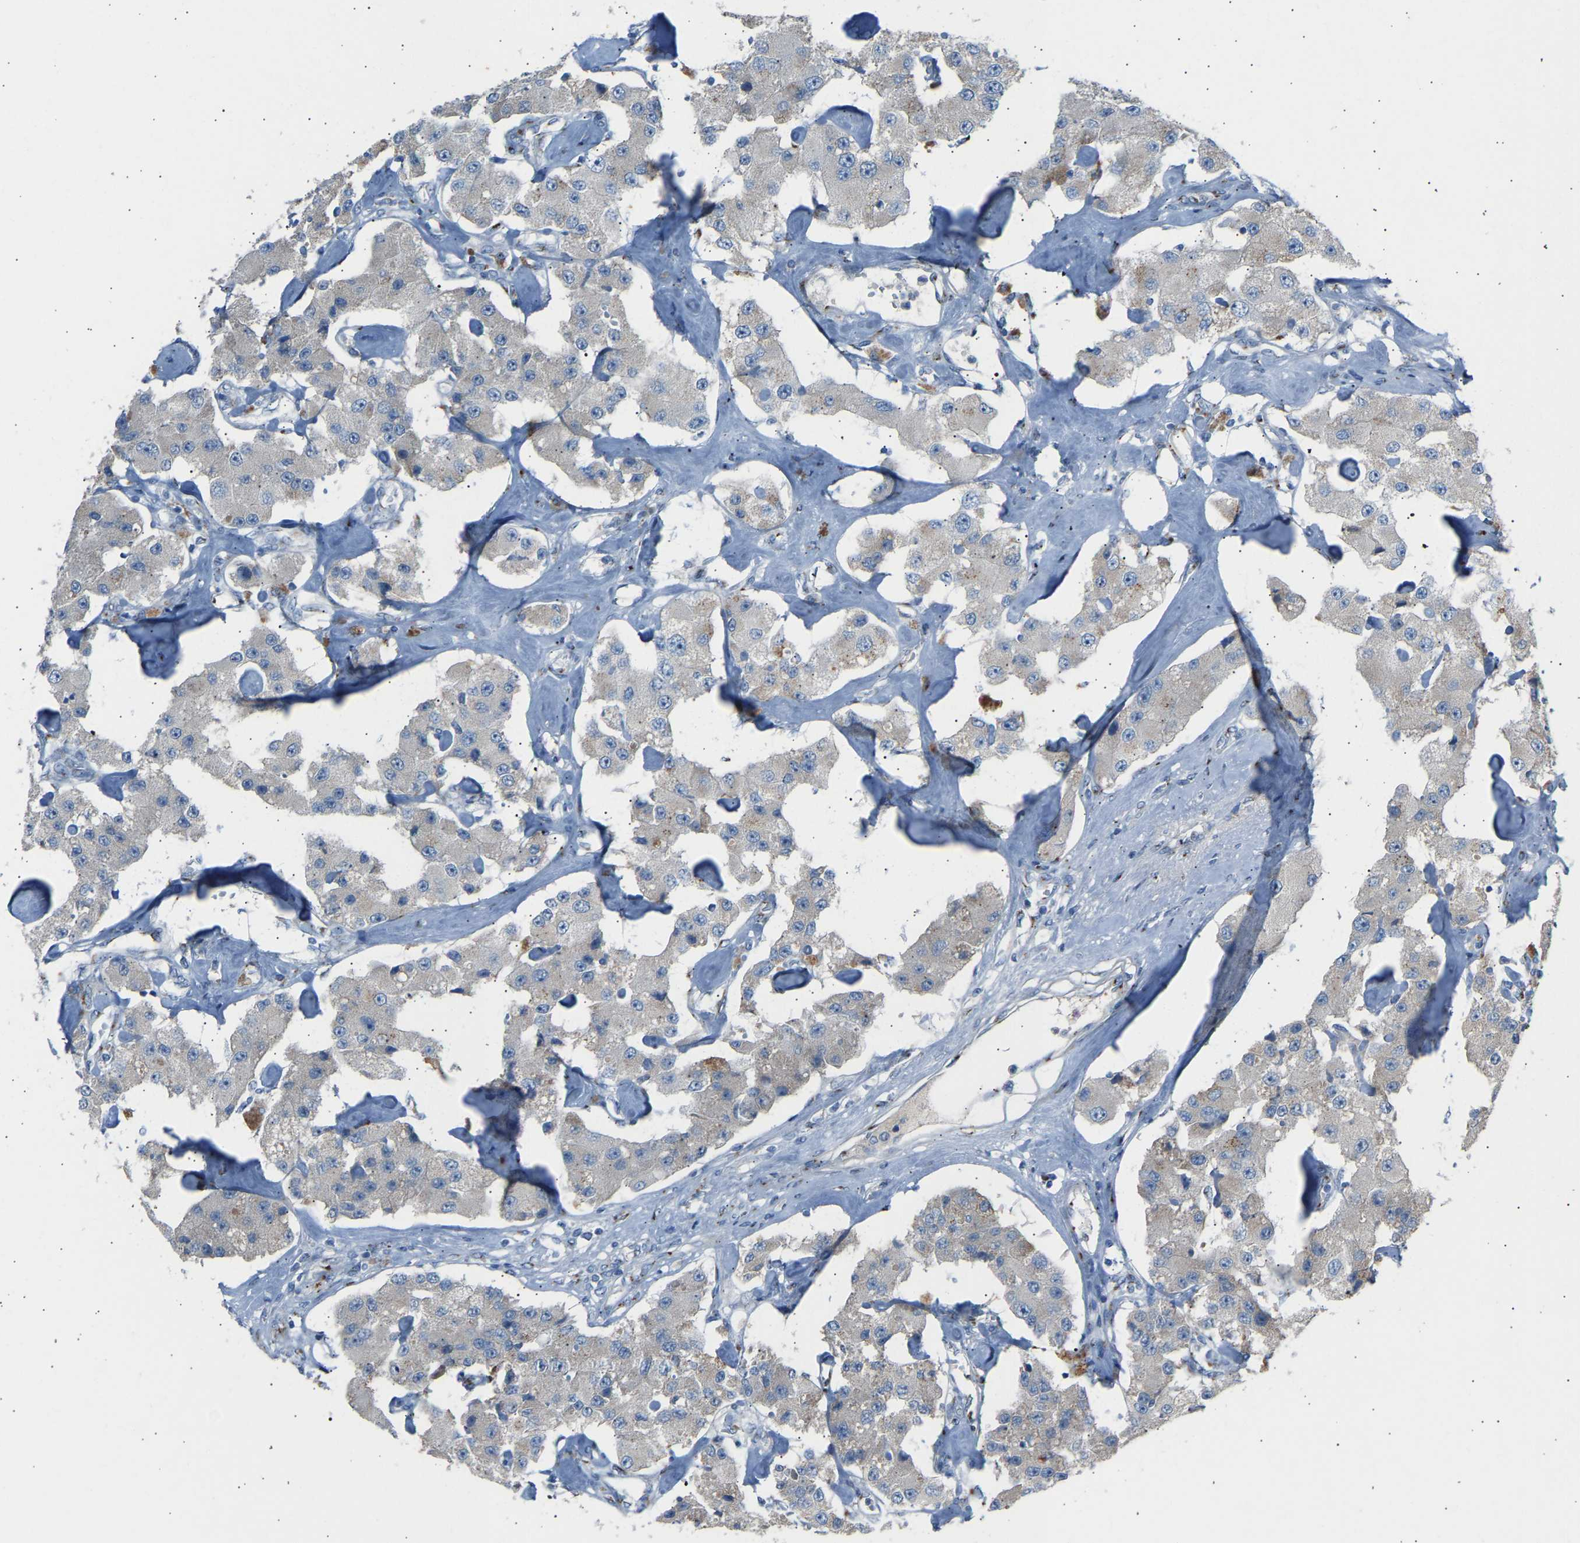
{"staining": {"intensity": "negative", "quantity": "none", "location": "none"}, "tissue": "carcinoid", "cell_type": "Tumor cells", "image_type": "cancer", "snomed": [{"axis": "morphology", "description": "Carcinoid, malignant, NOS"}, {"axis": "topography", "description": "Pancreas"}], "caption": "Micrograph shows no protein expression in tumor cells of malignant carcinoid tissue.", "gene": "CYREN", "patient": {"sex": "male", "age": 41}}